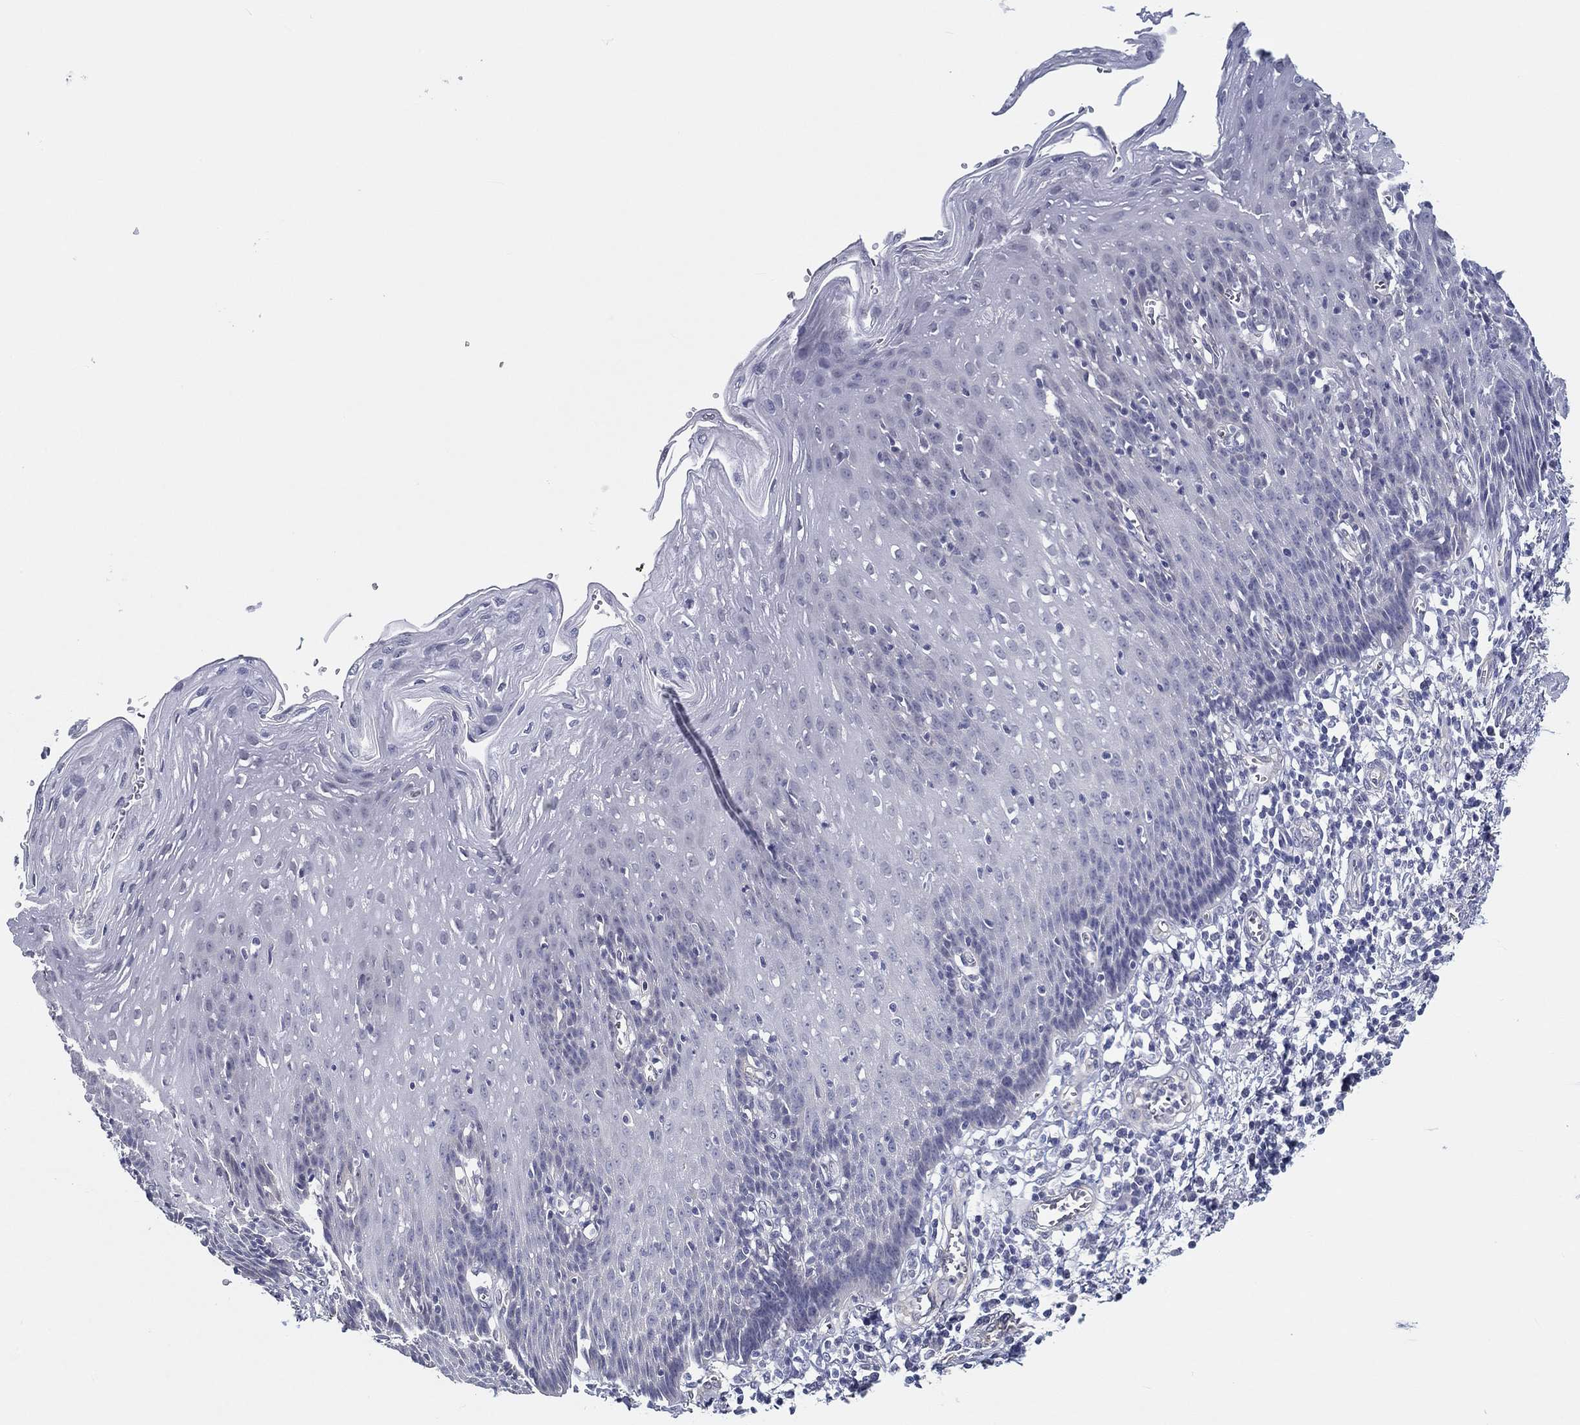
{"staining": {"intensity": "negative", "quantity": "none", "location": "none"}, "tissue": "esophagus", "cell_type": "Squamous epithelial cells", "image_type": "normal", "snomed": [{"axis": "morphology", "description": "Normal tissue, NOS"}, {"axis": "topography", "description": "Esophagus"}], "caption": "Esophagus stained for a protein using immunohistochemistry (IHC) displays no staining squamous epithelial cells.", "gene": "CRYGD", "patient": {"sex": "male", "age": 57}}